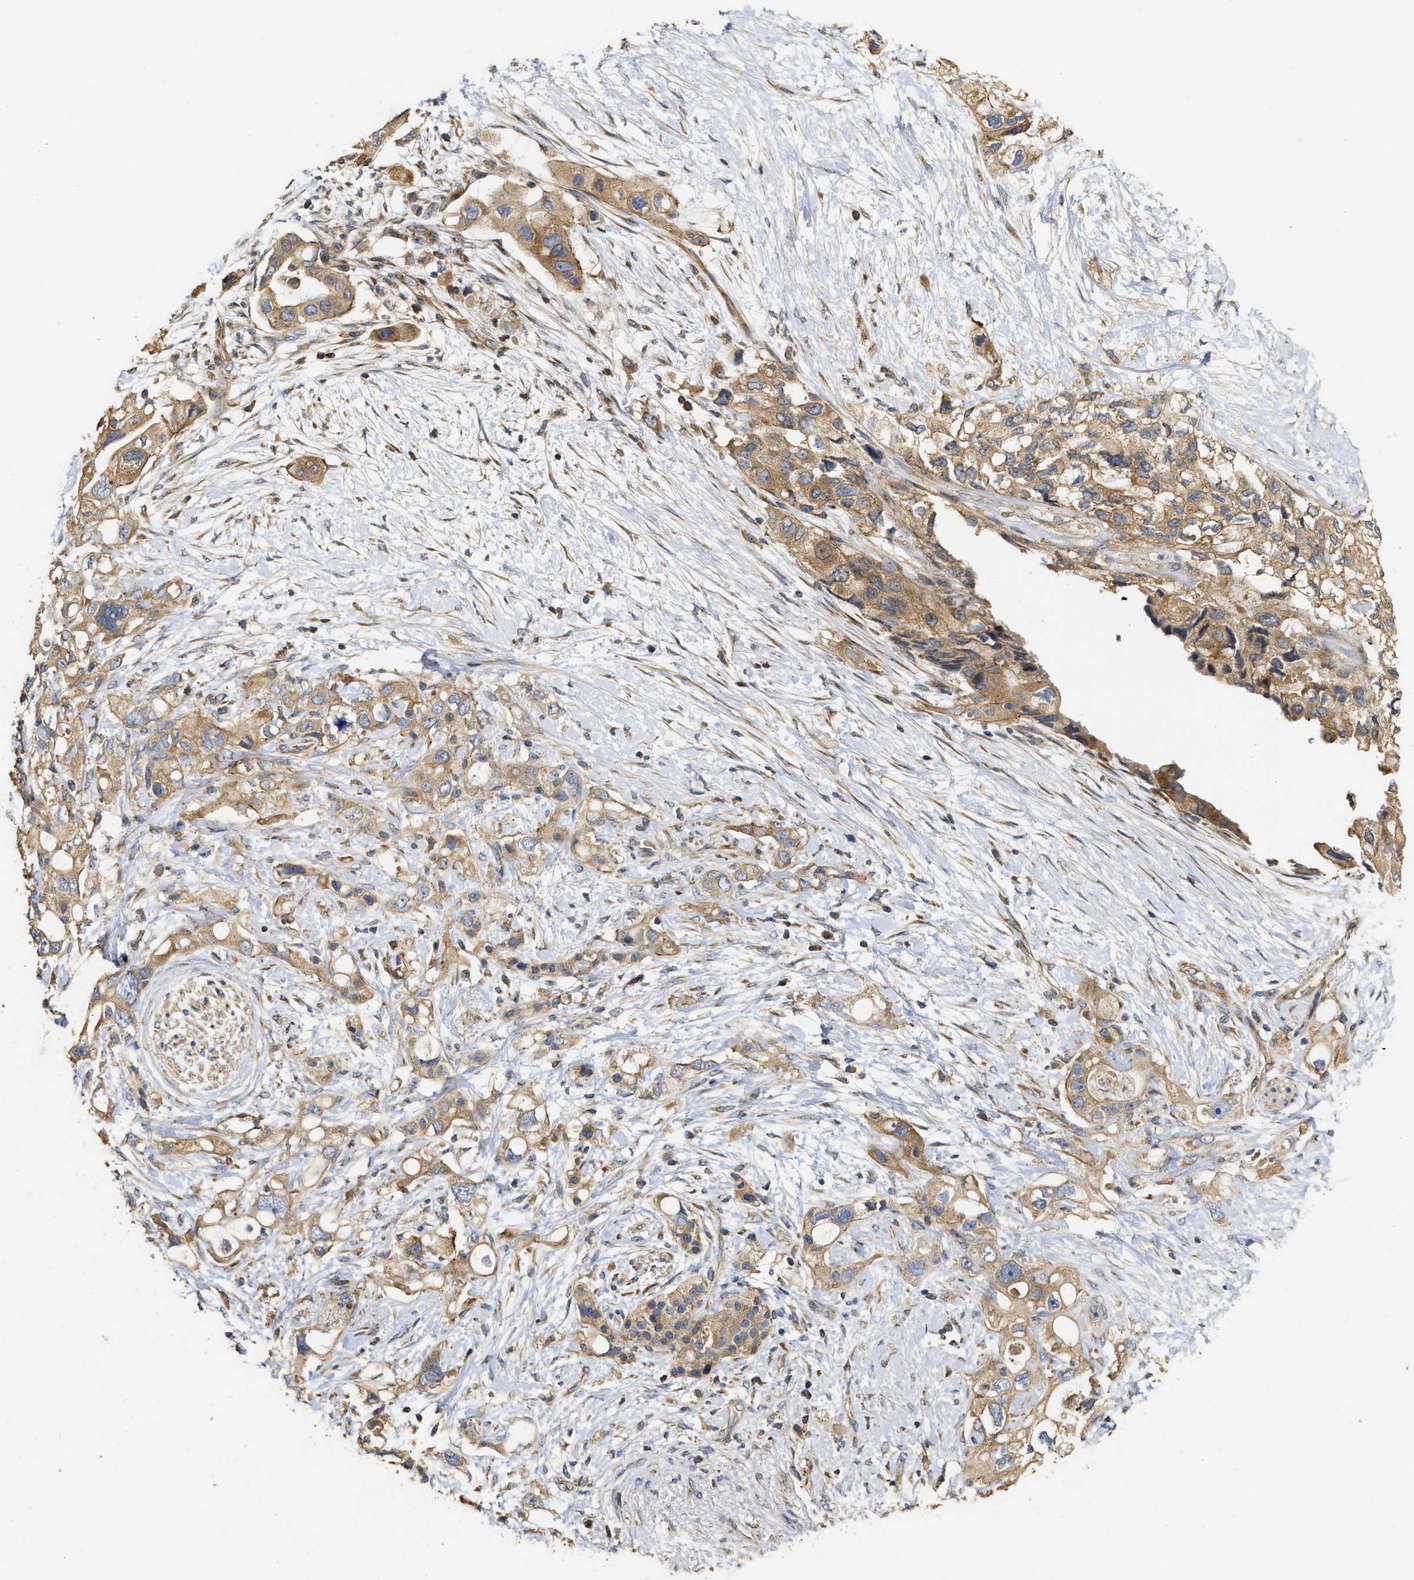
{"staining": {"intensity": "moderate", "quantity": ">75%", "location": "cytoplasmic/membranous"}, "tissue": "pancreatic cancer", "cell_type": "Tumor cells", "image_type": "cancer", "snomed": [{"axis": "morphology", "description": "Adenocarcinoma, NOS"}, {"axis": "topography", "description": "Pancreas"}], "caption": "Immunohistochemistry micrograph of neoplastic tissue: human adenocarcinoma (pancreatic) stained using immunohistochemistry shows medium levels of moderate protein expression localized specifically in the cytoplasmic/membranous of tumor cells, appearing as a cytoplasmic/membranous brown color.", "gene": "NAV1", "patient": {"sex": "female", "age": 56}}